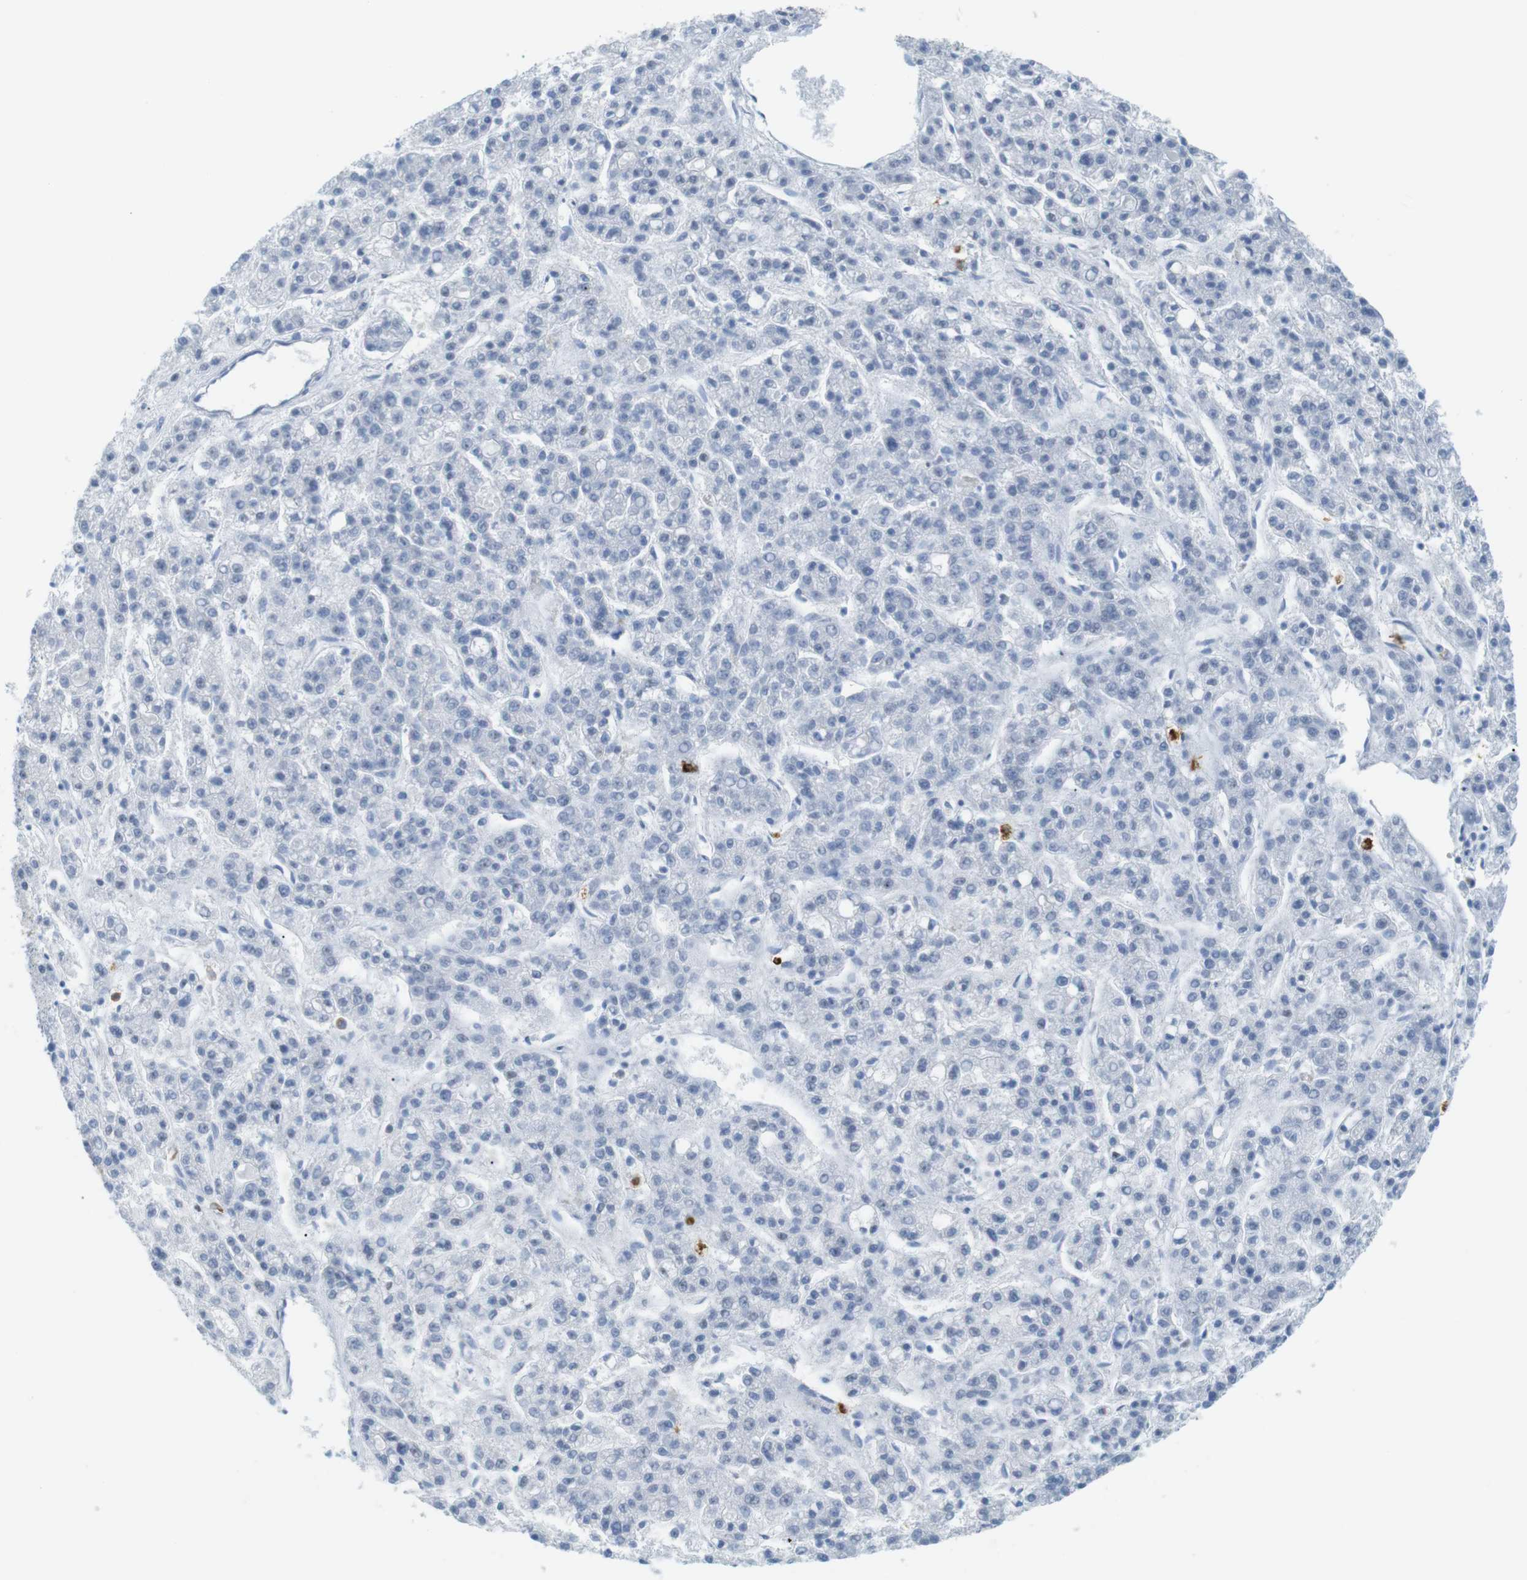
{"staining": {"intensity": "negative", "quantity": "none", "location": "none"}, "tissue": "liver cancer", "cell_type": "Tumor cells", "image_type": "cancer", "snomed": [{"axis": "morphology", "description": "Carcinoma, Hepatocellular, NOS"}, {"axis": "topography", "description": "Liver"}], "caption": "An immunohistochemistry histopathology image of hepatocellular carcinoma (liver) is shown. There is no staining in tumor cells of hepatocellular carcinoma (liver).", "gene": "MCEMP1", "patient": {"sex": "male", "age": 70}}